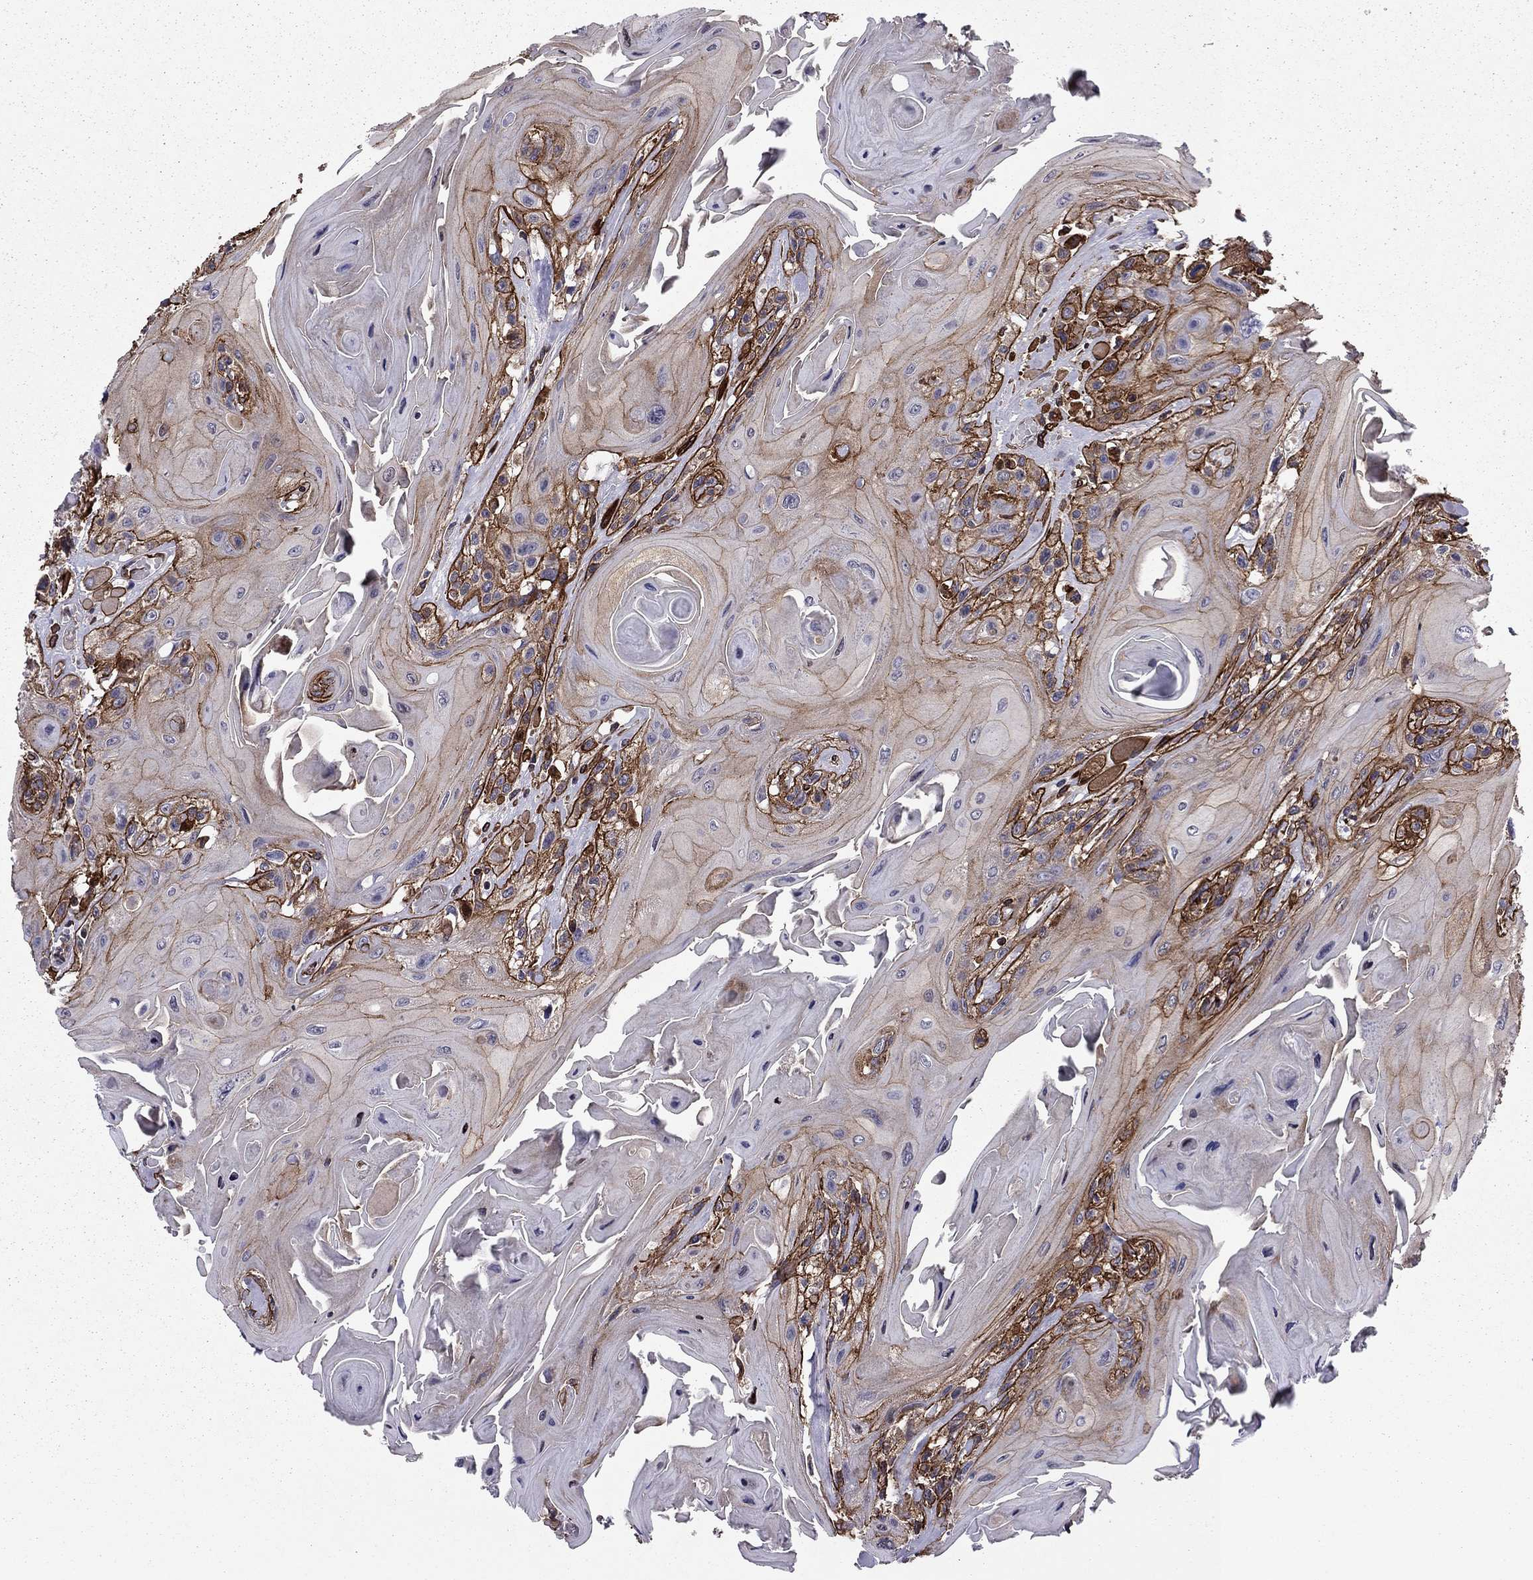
{"staining": {"intensity": "strong", "quantity": "<25%", "location": "cytoplasmic/membranous"}, "tissue": "head and neck cancer", "cell_type": "Tumor cells", "image_type": "cancer", "snomed": [{"axis": "morphology", "description": "Squamous cell carcinoma, NOS"}, {"axis": "topography", "description": "Head-Neck"}], "caption": "A histopathology image showing strong cytoplasmic/membranous expression in about <25% of tumor cells in squamous cell carcinoma (head and neck), as visualized by brown immunohistochemical staining.", "gene": "SHMT1", "patient": {"sex": "female", "age": 59}}